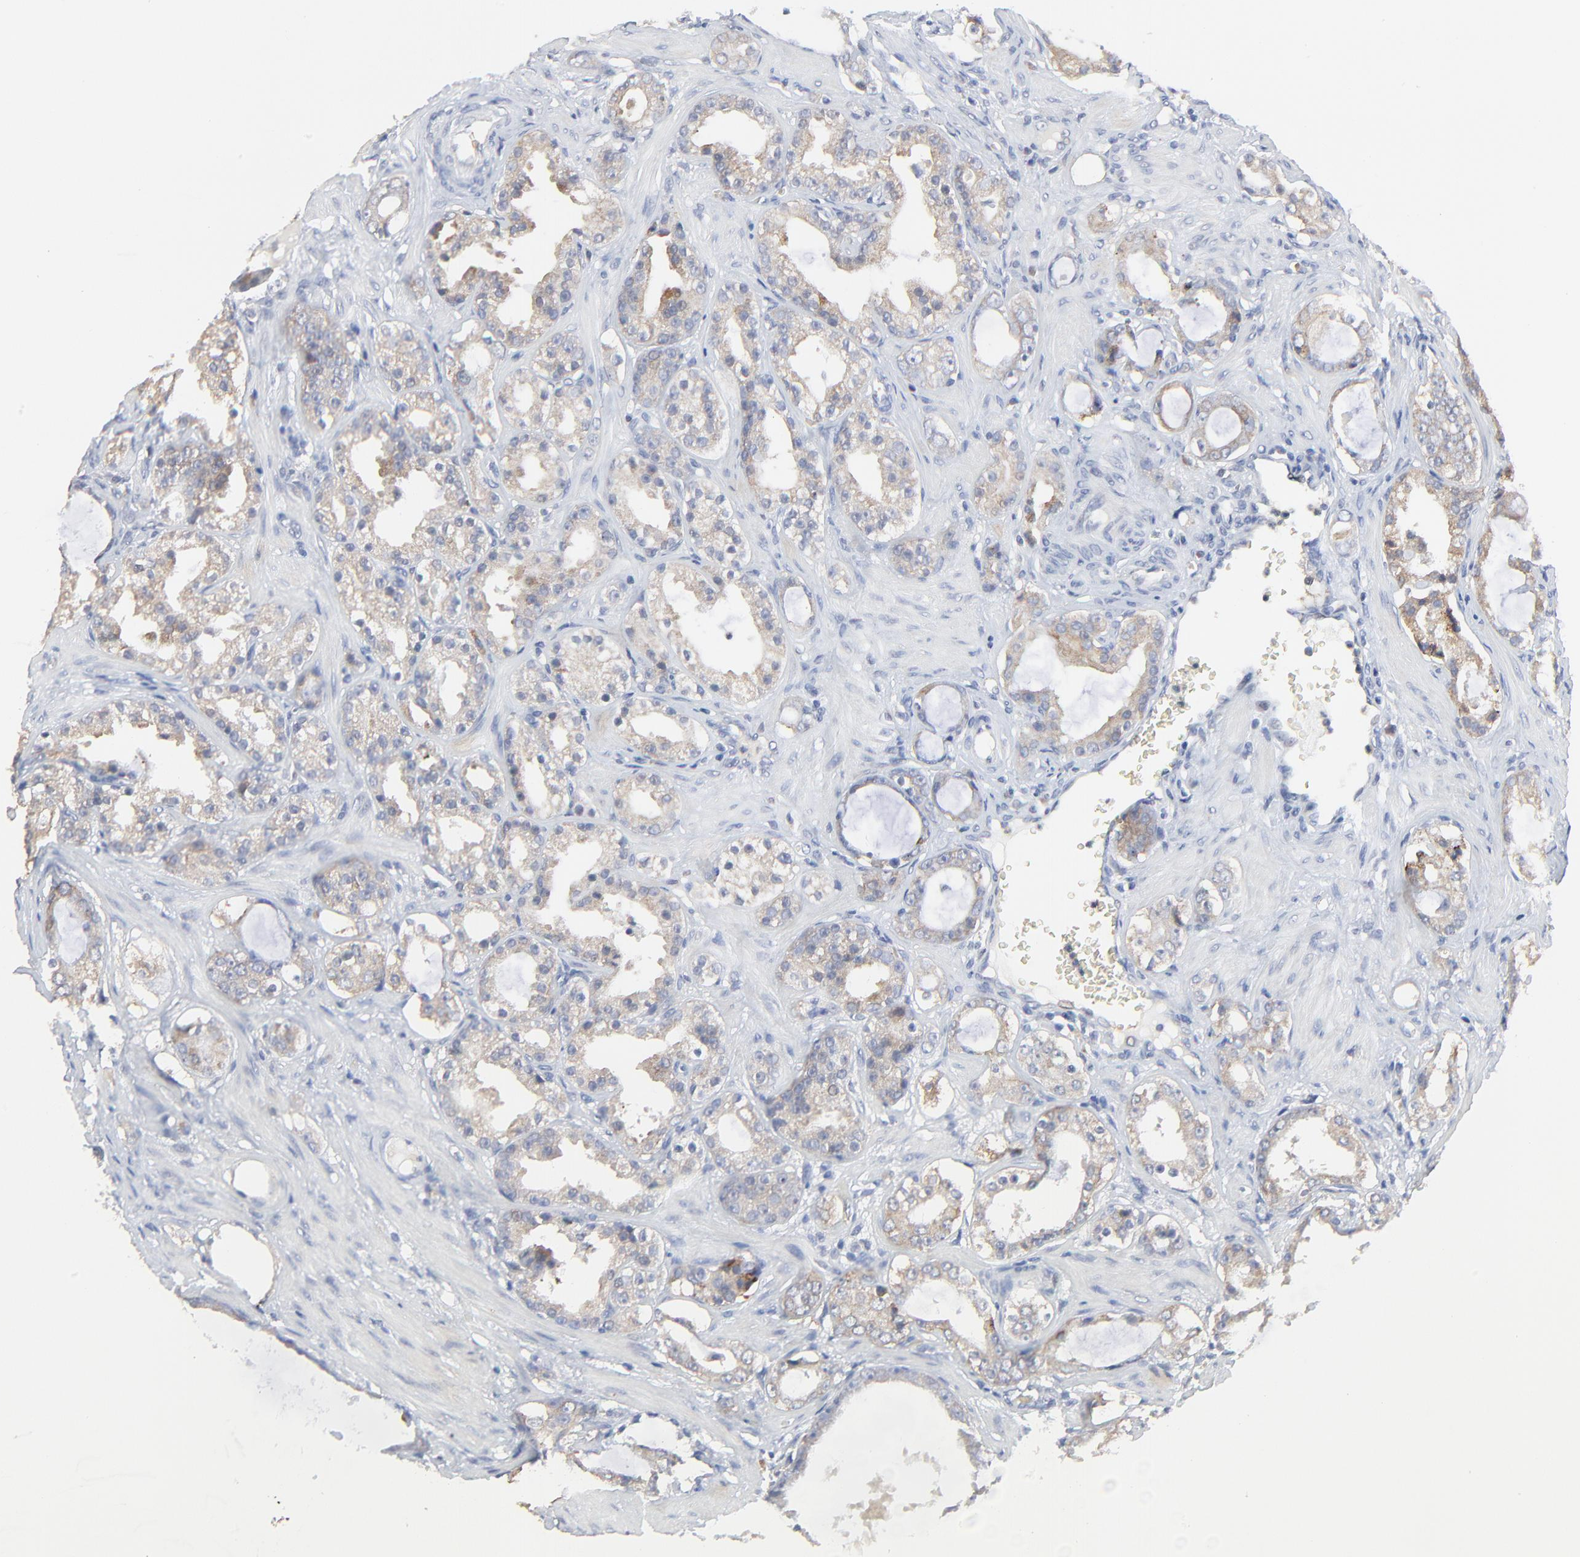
{"staining": {"intensity": "weak", "quantity": ">75%", "location": "cytoplasmic/membranous"}, "tissue": "prostate cancer", "cell_type": "Tumor cells", "image_type": "cancer", "snomed": [{"axis": "morphology", "description": "Adenocarcinoma, Medium grade"}, {"axis": "topography", "description": "Prostate"}], "caption": "Immunohistochemical staining of adenocarcinoma (medium-grade) (prostate) demonstrates weak cytoplasmic/membranous protein staining in about >75% of tumor cells. (IHC, brightfield microscopy, high magnification).", "gene": "FANCB", "patient": {"sex": "male", "age": 73}}